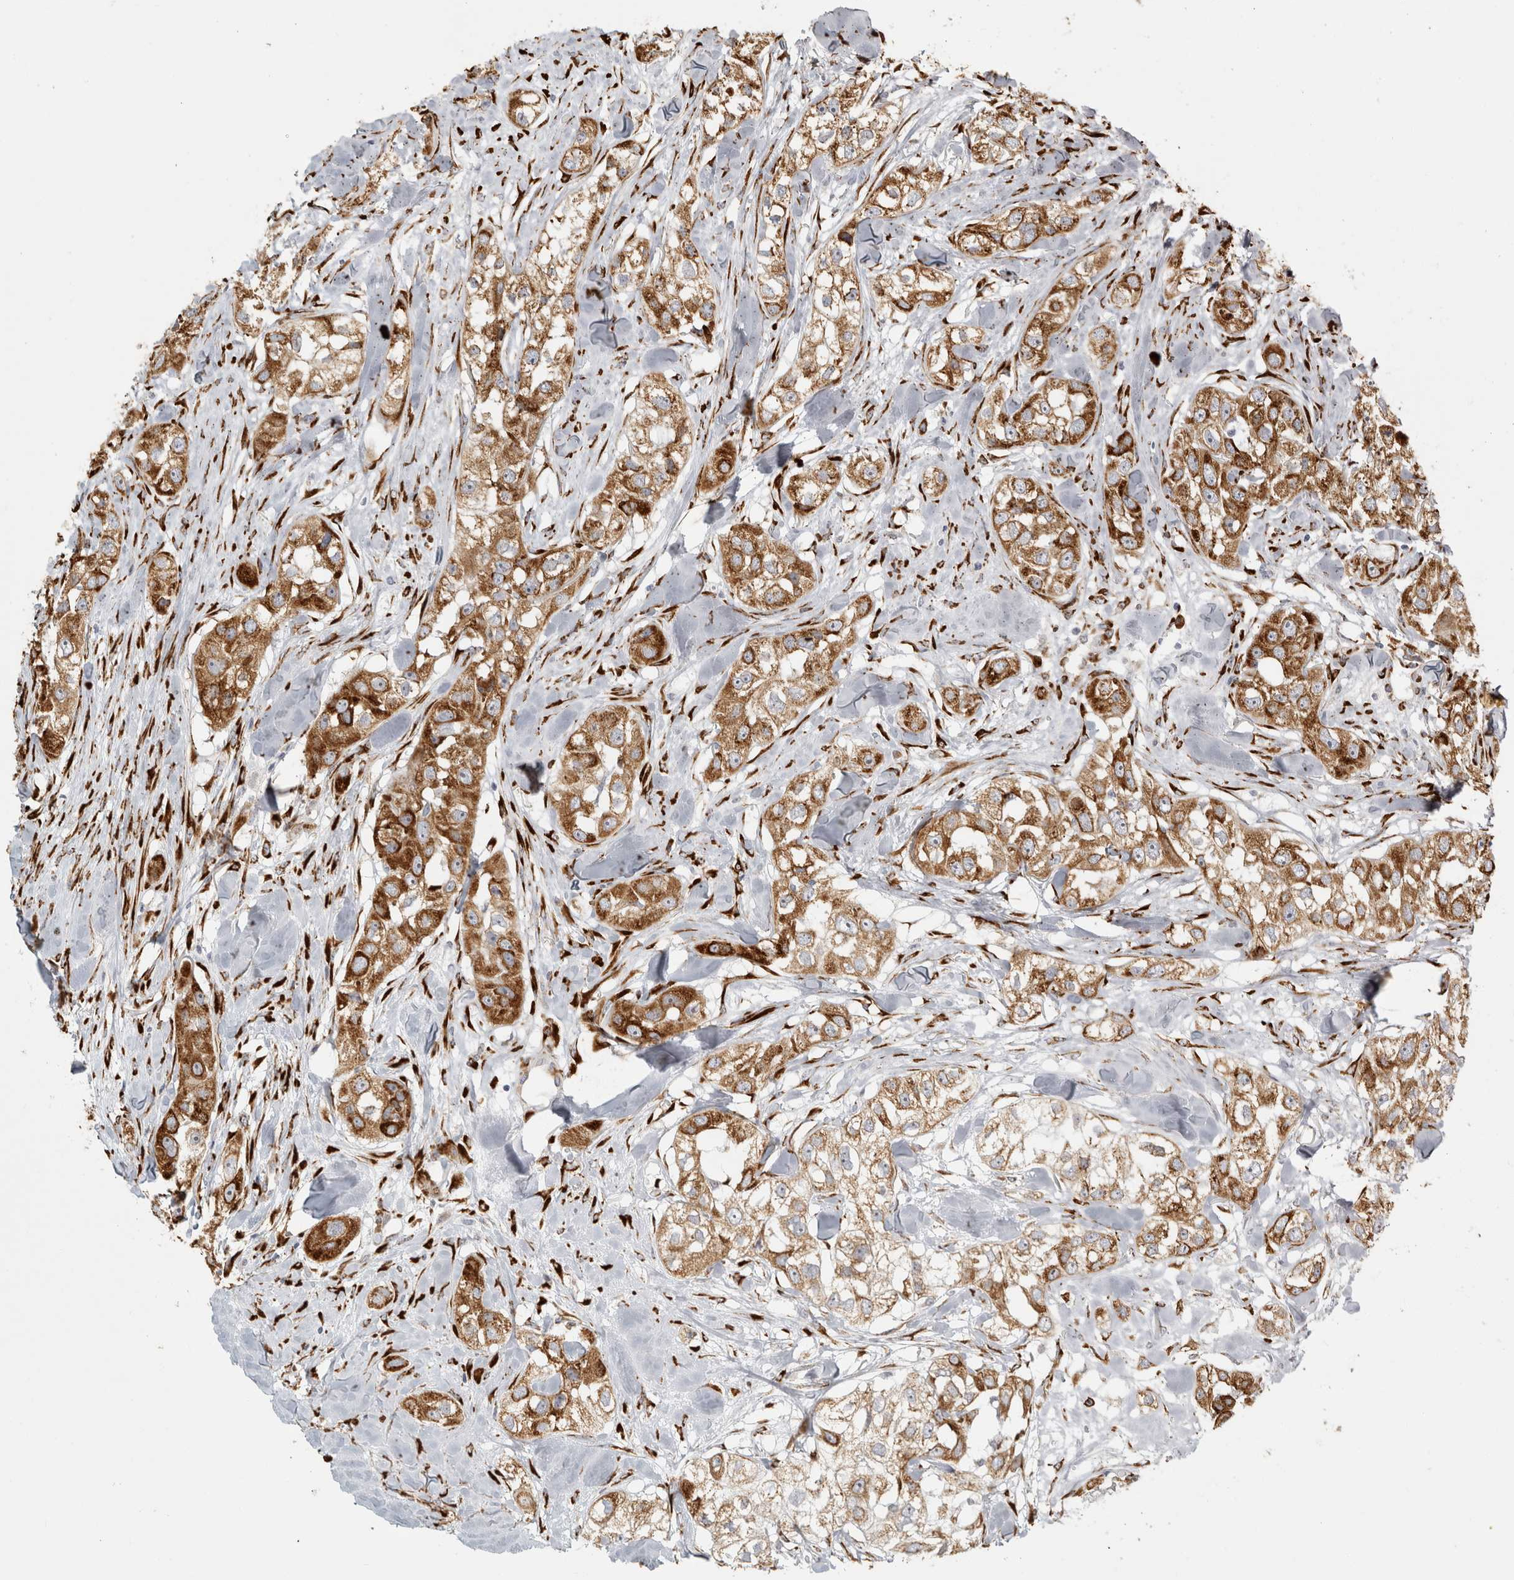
{"staining": {"intensity": "moderate", "quantity": ">75%", "location": "cytoplasmic/membranous"}, "tissue": "head and neck cancer", "cell_type": "Tumor cells", "image_type": "cancer", "snomed": [{"axis": "morphology", "description": "Normal tissue, NOS"}, {"axis": "morphology", "description": "Squamous cell carcinoma, NOS"}, {"axis": "topography", "description": "Skeletal muscle"}, {"axis": "topography", "description": "Head-Neck"}], "caption": "Head and neck cancer stained with a protein marker reveals moderate staining in tumor cells.", "gene": "OSTN", "patient": {"sex": "male", "age": 51}}